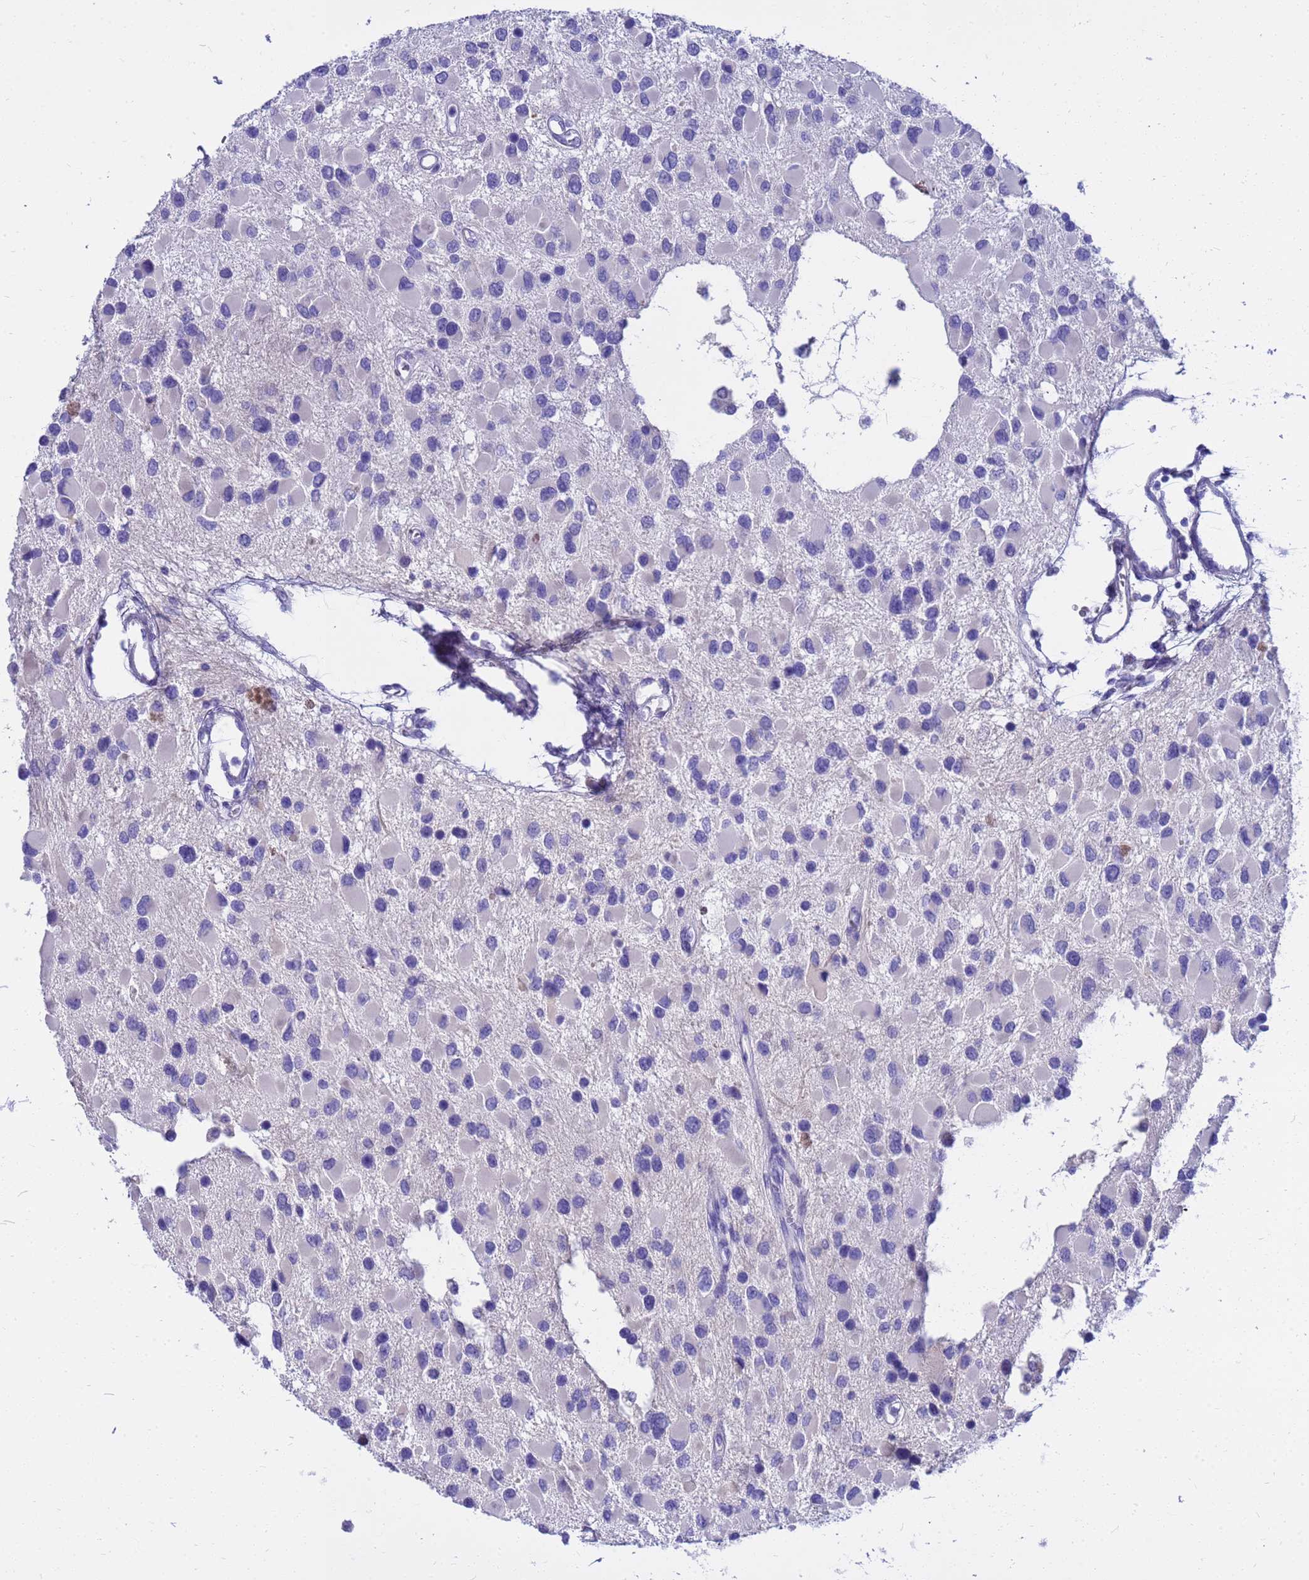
{"staining": {"intensity": "negative", "quantity": "none", "location": "none"}, "tissue": "glioma", "cell_type": "Tumor cells", "image_type": "cancer", "snomed": [{"axis": "morphology", "description": "Glioma, malignant, High grade"}, {"axis": "topography", "description": "Brain"}], "caption": "DAB immunohistochemical staining of malignant high-grade glioma shows no significant expression in tumor cells.", "gene": "SYCN", "patient": {"sex": "male", "age": 53}}